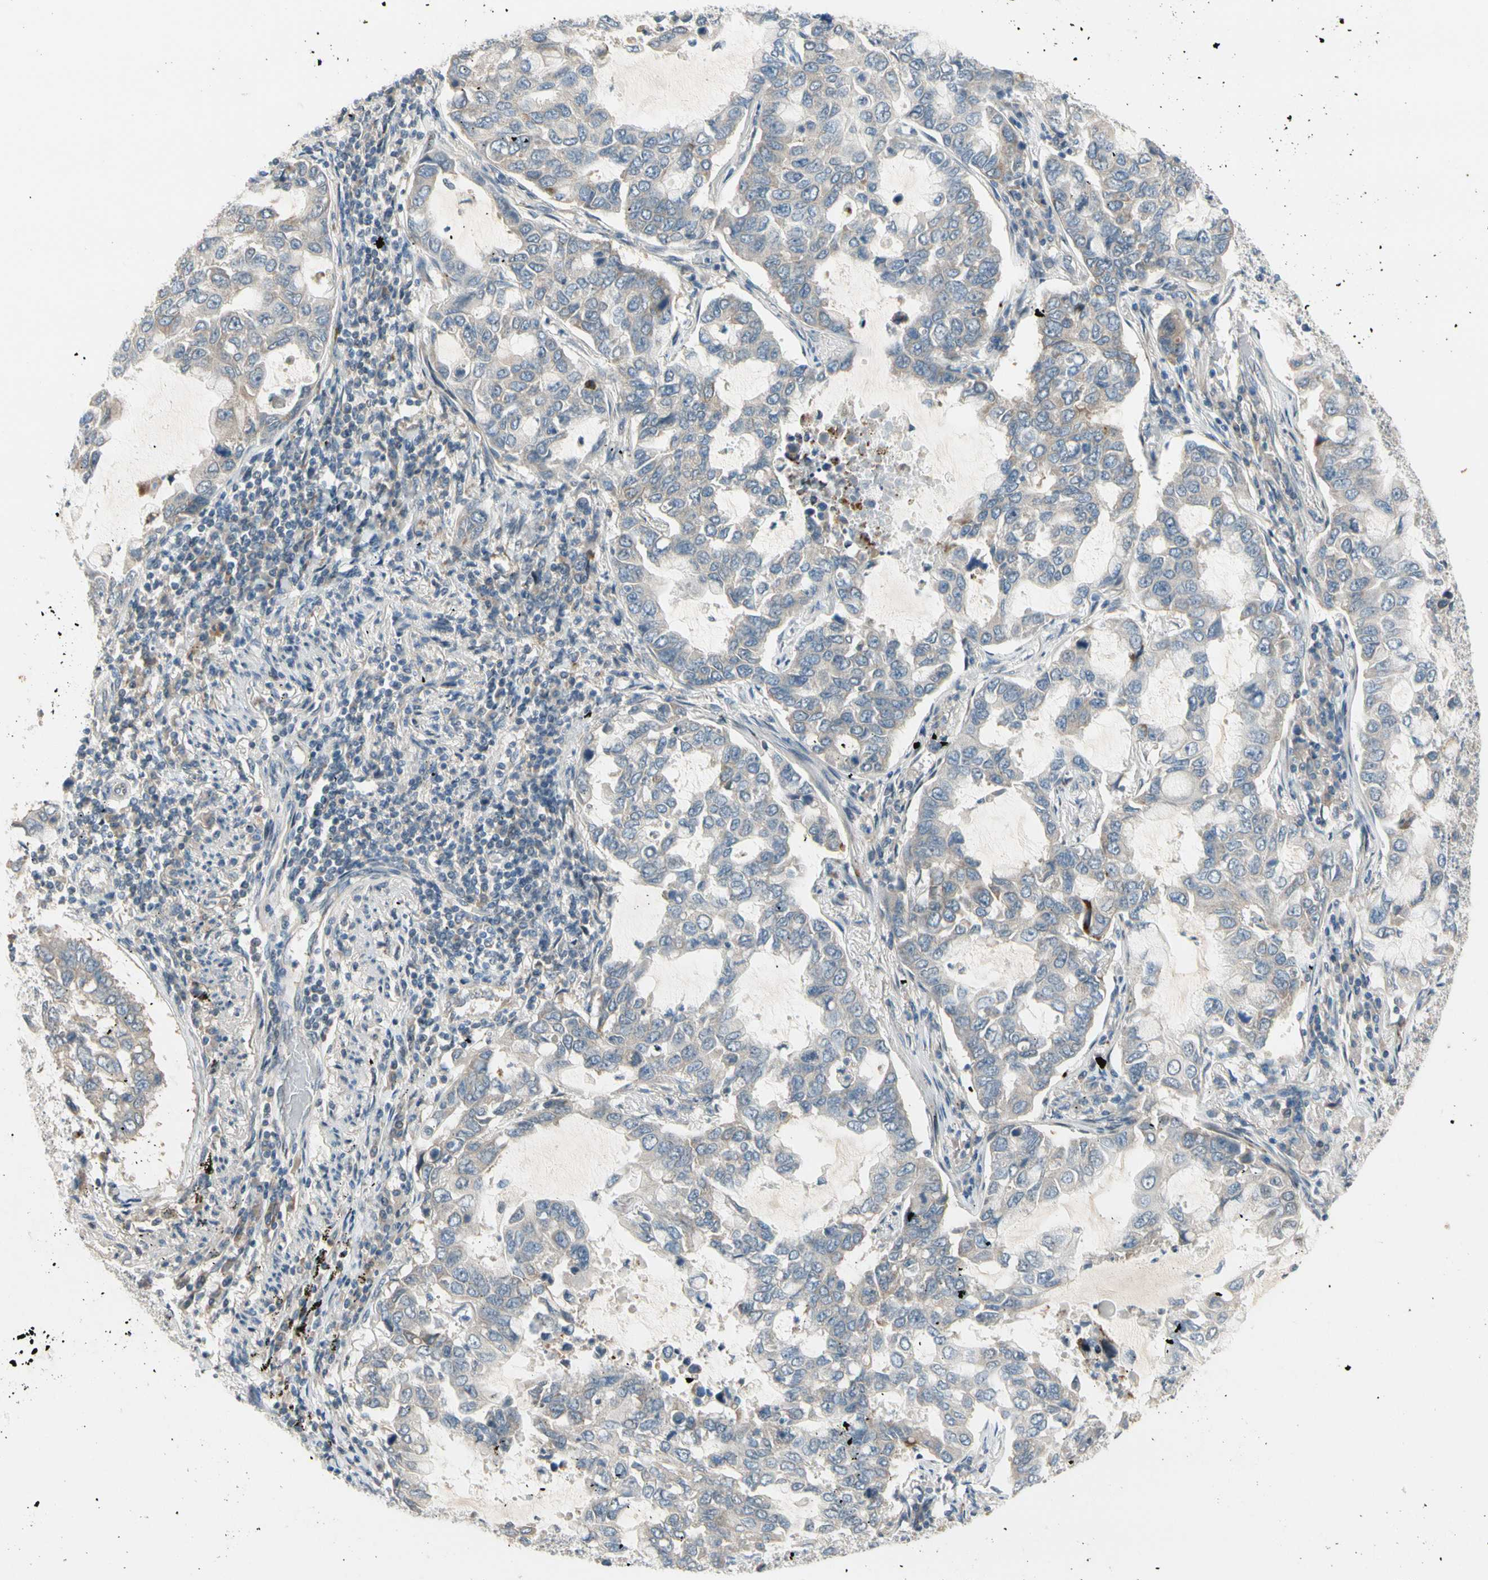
{"staining": {"intensity": "moderate", "quantity": "25%-75%", "location": "cytoplasmic/membranous"}, "tissue": "lung cancer", "cell_type": "Tumor cells", "image_type": "cancer", "snomed": [{"axis": "morphology", "description": "Adenocarcinoma, NOS"}, {"axis": "topography", "description": "Lung"}], "caption": "Immunohistochemical staining of human adenocarcinoma (lung) demonstrates medium levels of moderate cytoplasmic/membranous protein positivity in approximately 25%-75% of tumor cells. The staining was performed using DAB, with brown indicating positive protein expression. Nuclei are stained blue with hematoxylin.", "gene": "PIP5K1B", "patient": {"sex": "male", "age": 64}}